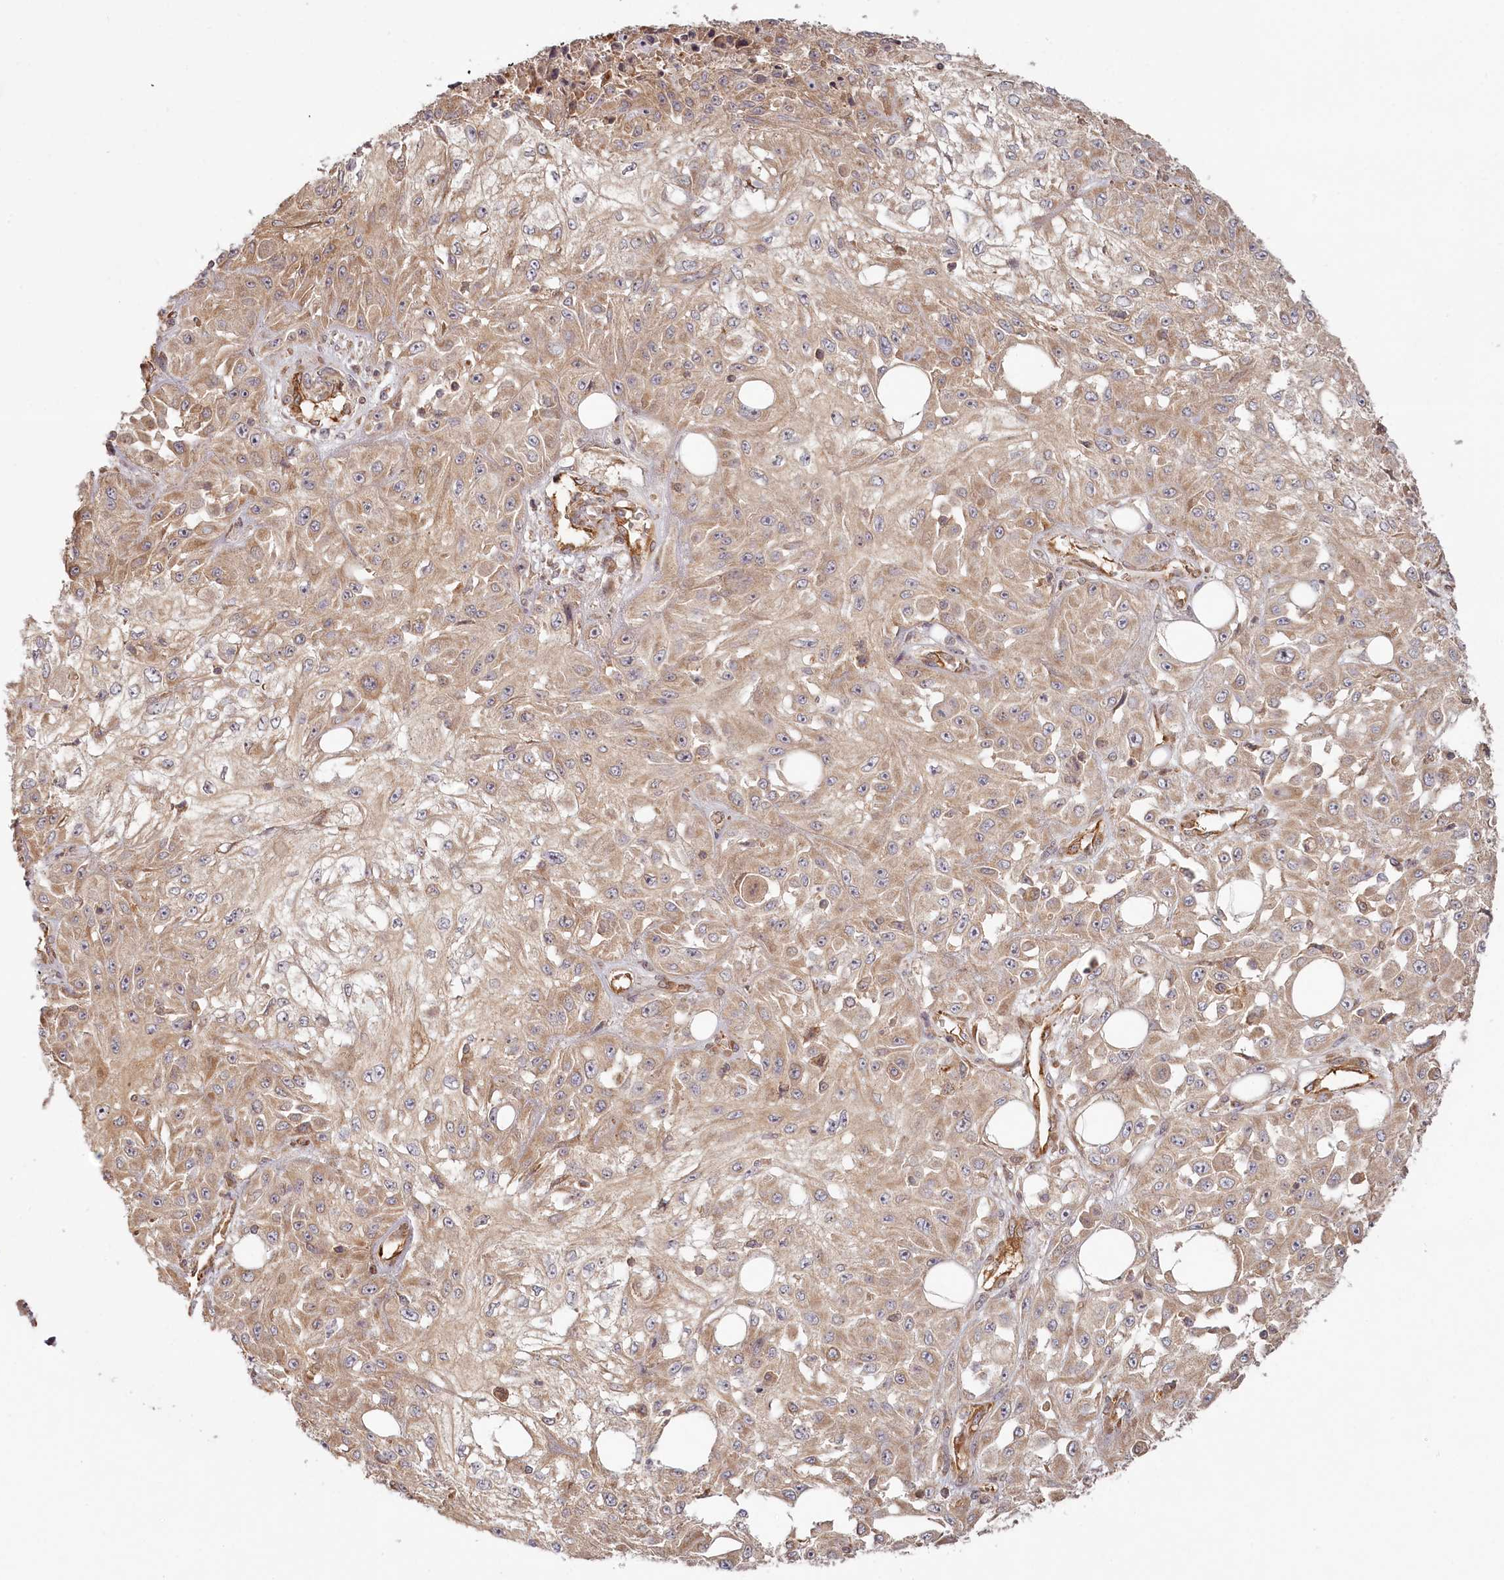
{"staining": {"intensity": "moderate", "quantity": ">75%", "location": "cytoplasmic/membranous"}, "tissue": "skin cancer", "cell_type": "Tumor cells", "image_type": "cancer", "snomed": [{"axis": "morphology", "description": "Squamous cell carcinoma, NOS"}, {"axis": "morphology", "description": "Squamous cell carcinoma, metastatic, NOS"}, {"axis": "topography", "description": "Skin"}, {"axis": "topography", "description": "Lymph node"}], "caption": "Immunohistochemical staining of metastatic squamous cell carcinoma (skin) demonstrates moderate cytoplasmic/membranous protein positivity in approximately >75% of tumor cells.", "gene": "TMIE", "patient": {"sex": "male", "age": 75}}